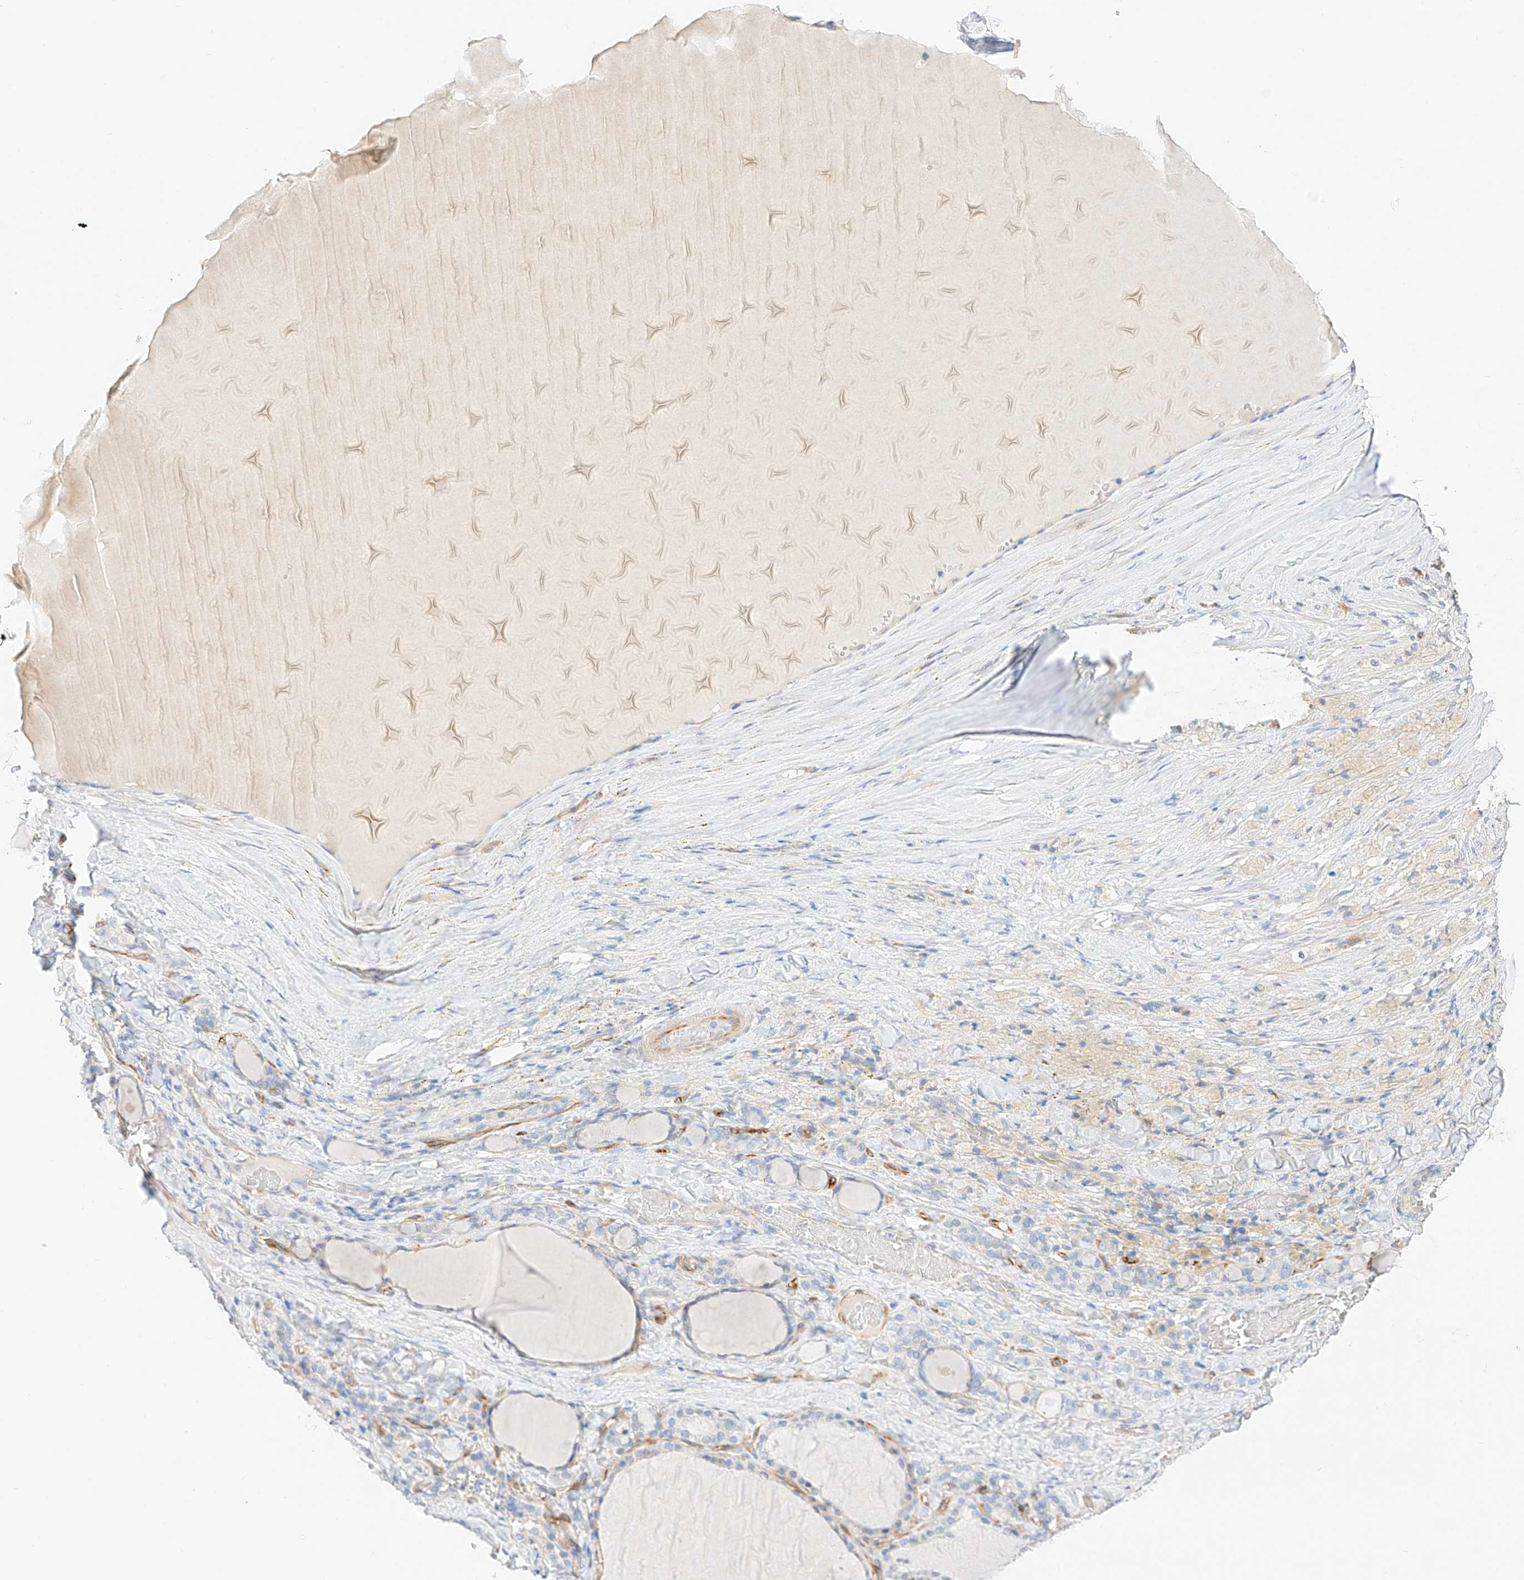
{"staining": {"intensity": "negative", "quantity": "none", "location": "none"}, "tissue": "thyroid gland", "cell_type": "Glandular cells", "image_type": "normal", "snomed": [{"axis": "morphology", "description": "Normal tissue, NOS"}, {"axis": "topography", "description": "Thyroid gland"}], "caption": "A micrograph of human thyroid gland is negative for staining in glandular cells.", "gene": "CDCP2", "patient": {"sex": "female", "age": 22}}